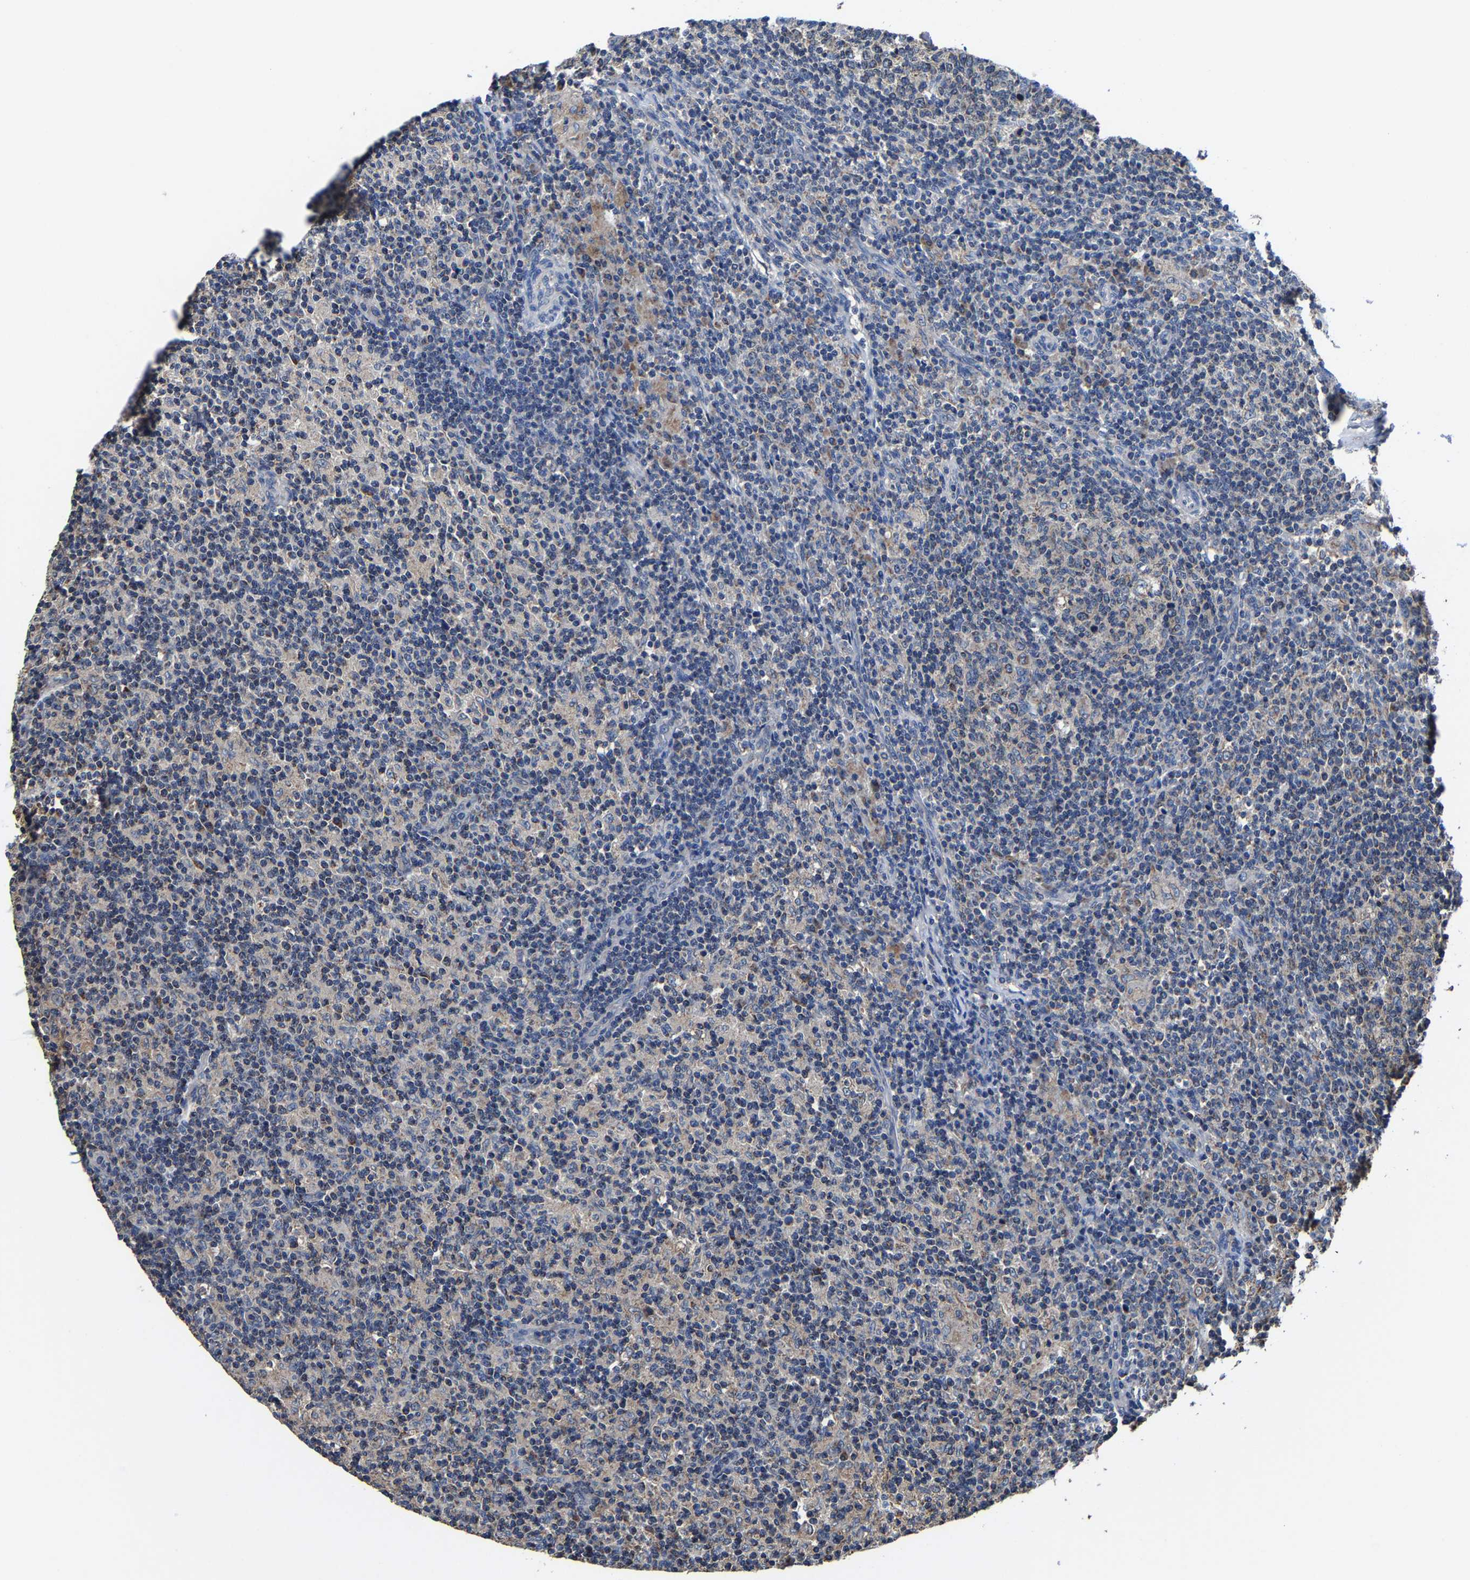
{"staining": {"intensity": "weak", "quantity": "<25%", "location": "cytoplasmic/membranous"}, "tissue": "lymph node", "cell_type": "Germinal center cells", "image_type": "normal", "snomed": [{"axis": "morphology", "description": "Normal tissue, NOS"}, {"axis": "morphology", "description": "Inflammation, NOS"}, {"axis": "topography", "description": "Lymph node"}], "caption": "DAB (3,3'-diaminobenzidine) immunohistochemical staining of benign lymph node exhibits no significant staining in germinal center cells.", "gene": "ZCCHC7", "patient": {"sex": "male", "age": 55}}